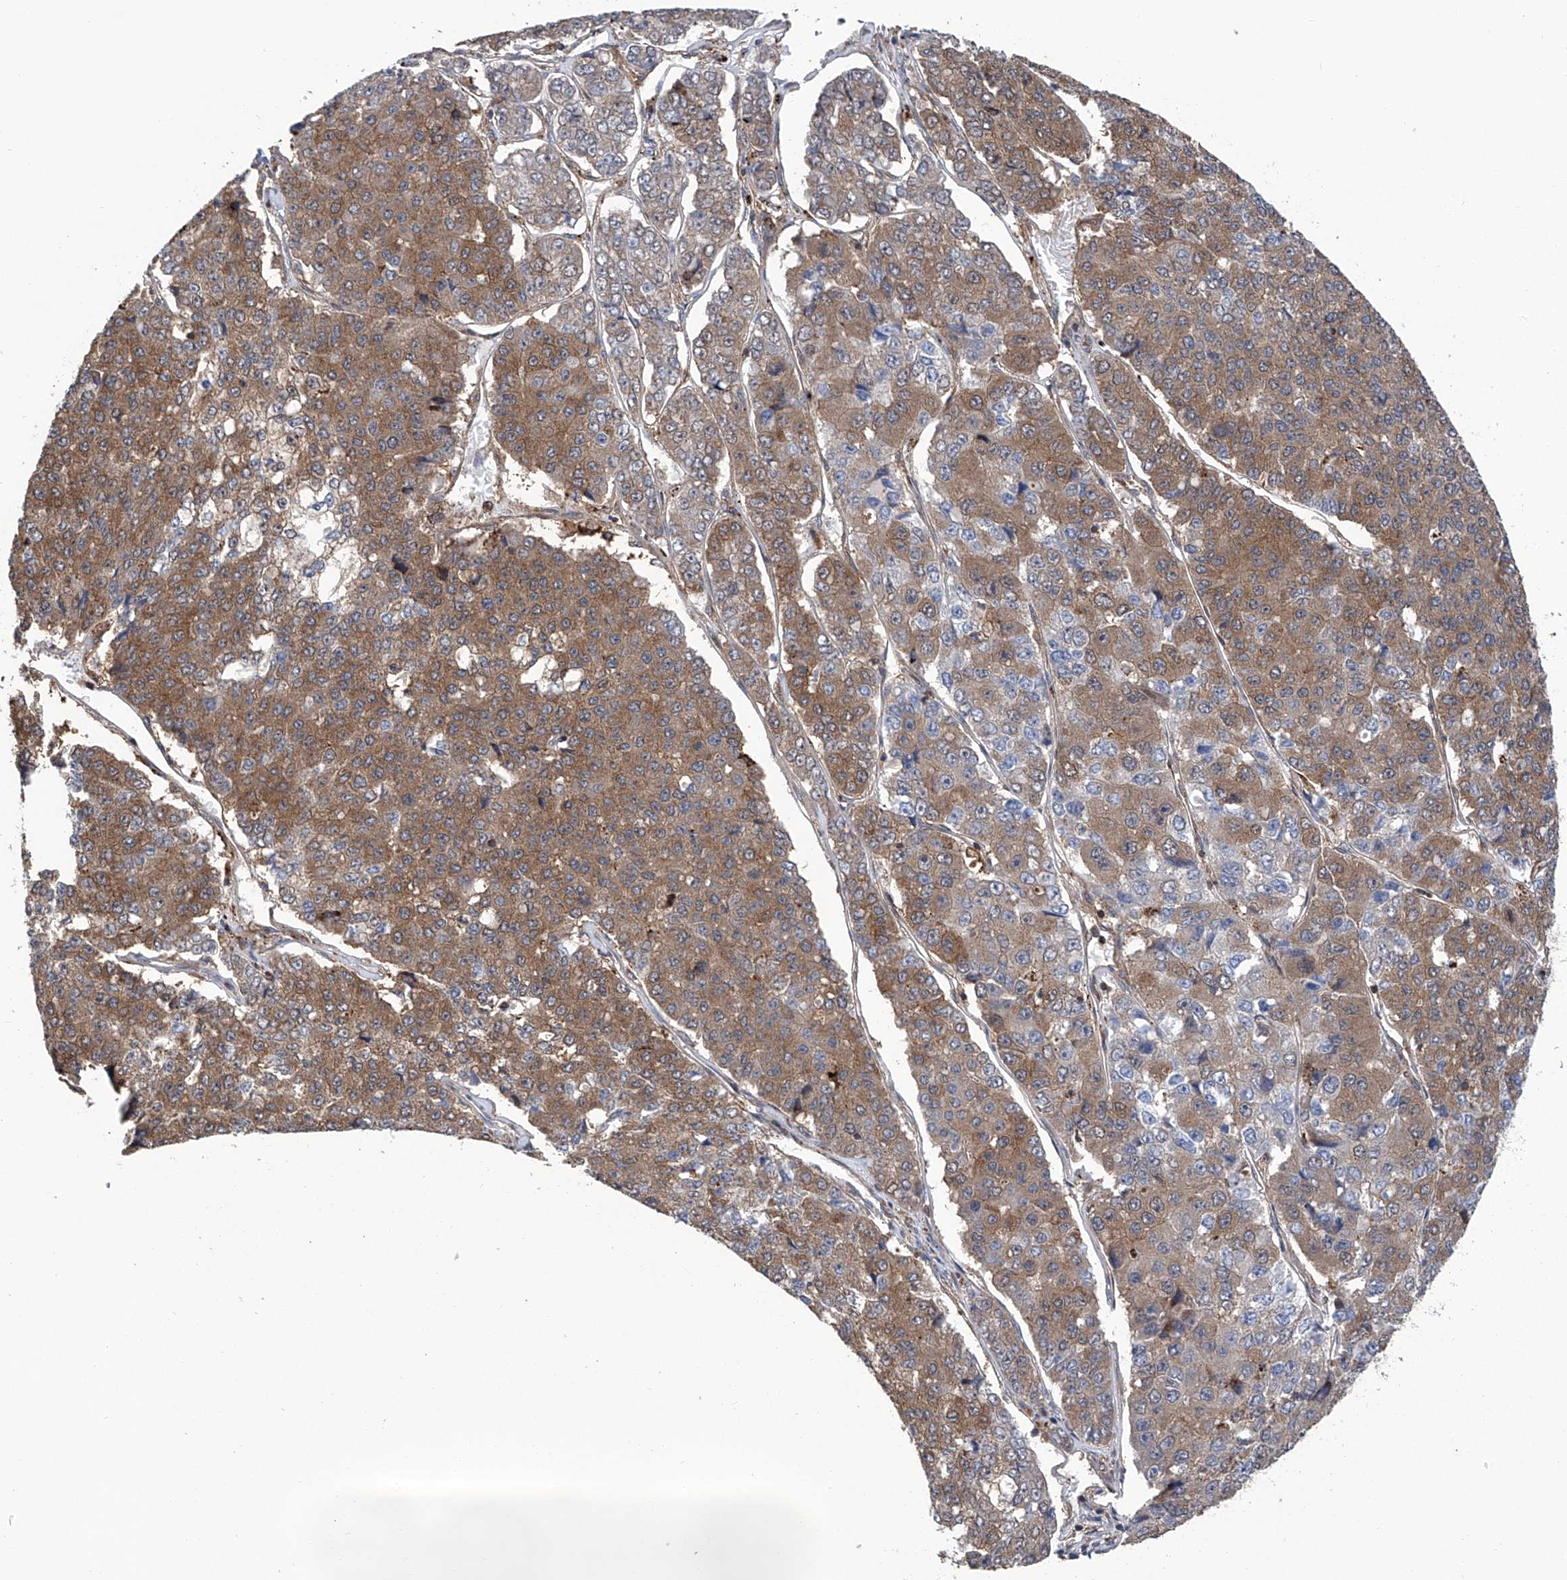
{"staining": {"intensity": "moderate", "quantity": ">75%", "location": "cytoplasmic/membranous"}, "tissue": "pancreatic cancer", "cell_type": "Tumor cells", "image_type": "cancer", "snomed": [{"axis": "morphology", "description": "Adenocarcinoma, NOS"}, {"axis": "topography", "description": "Pancreas"}], "caption": "Moderate cytoplasmic/membranous expression for a protein is appreciated in about >75% of tumor cells of adenocarcinoma (pancreatic) using IHC.", "gene": "SMAP1", "patient": {"sex": "male", "age": 50}}